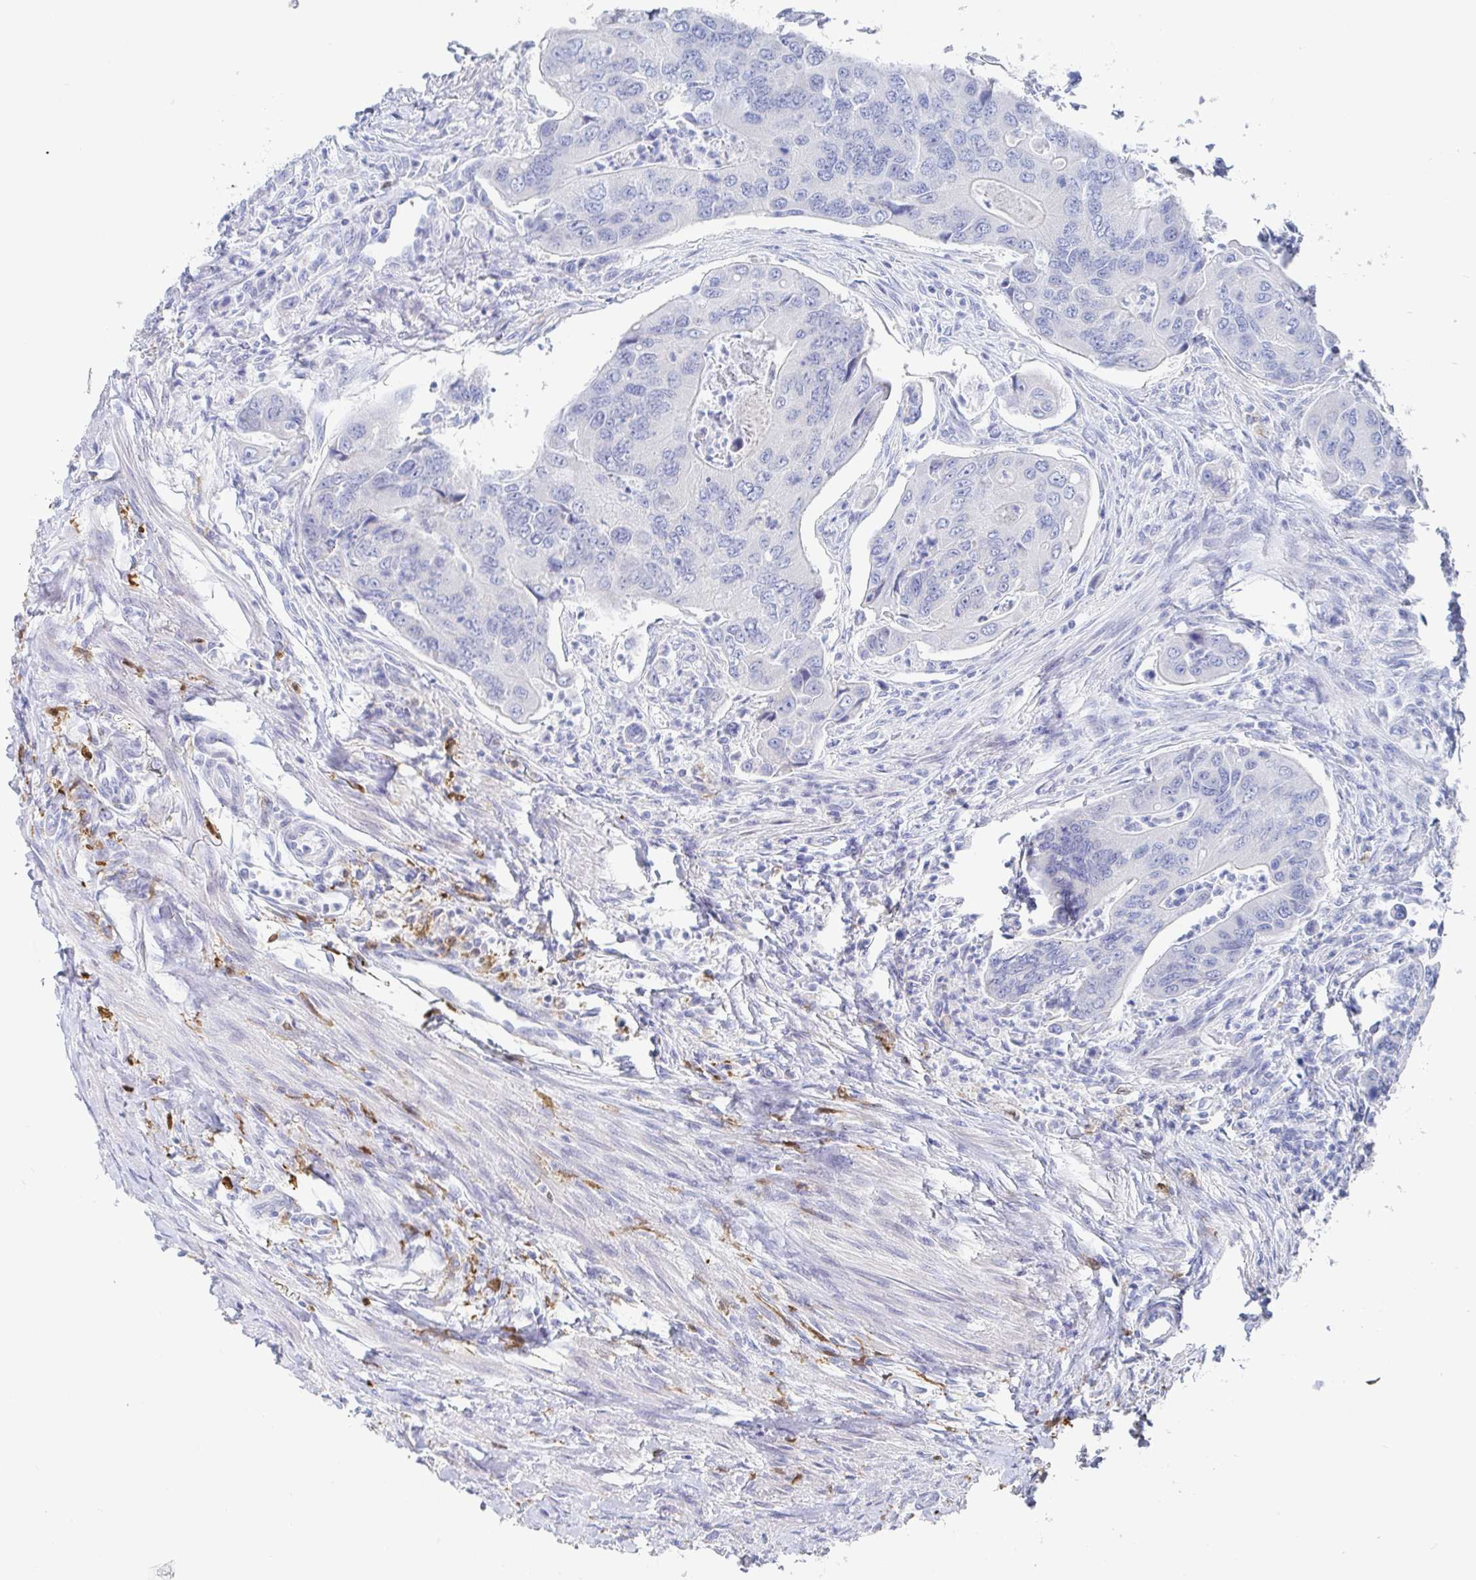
{"staining": {"intensity": "negative", "quantity": "none", "location": "none"}, "tissue": "colorectal cancer", "cell_type": "Tumor cells", "image_type": "cancer", "snomed": [{"axis": "morphology", "description": "Adenocarcinoma, NOS"}, {"axis": "topography", "description": "Colon"}], "caption": "Immunohistochemistry (IHC) micrograph of human colorectal cancer (adenocarcinoma) stained for a protein (brown), which displays no expression in tumor cells.", "gene": "OR2A4", "patient": {"sex": "female", "age": 67}}